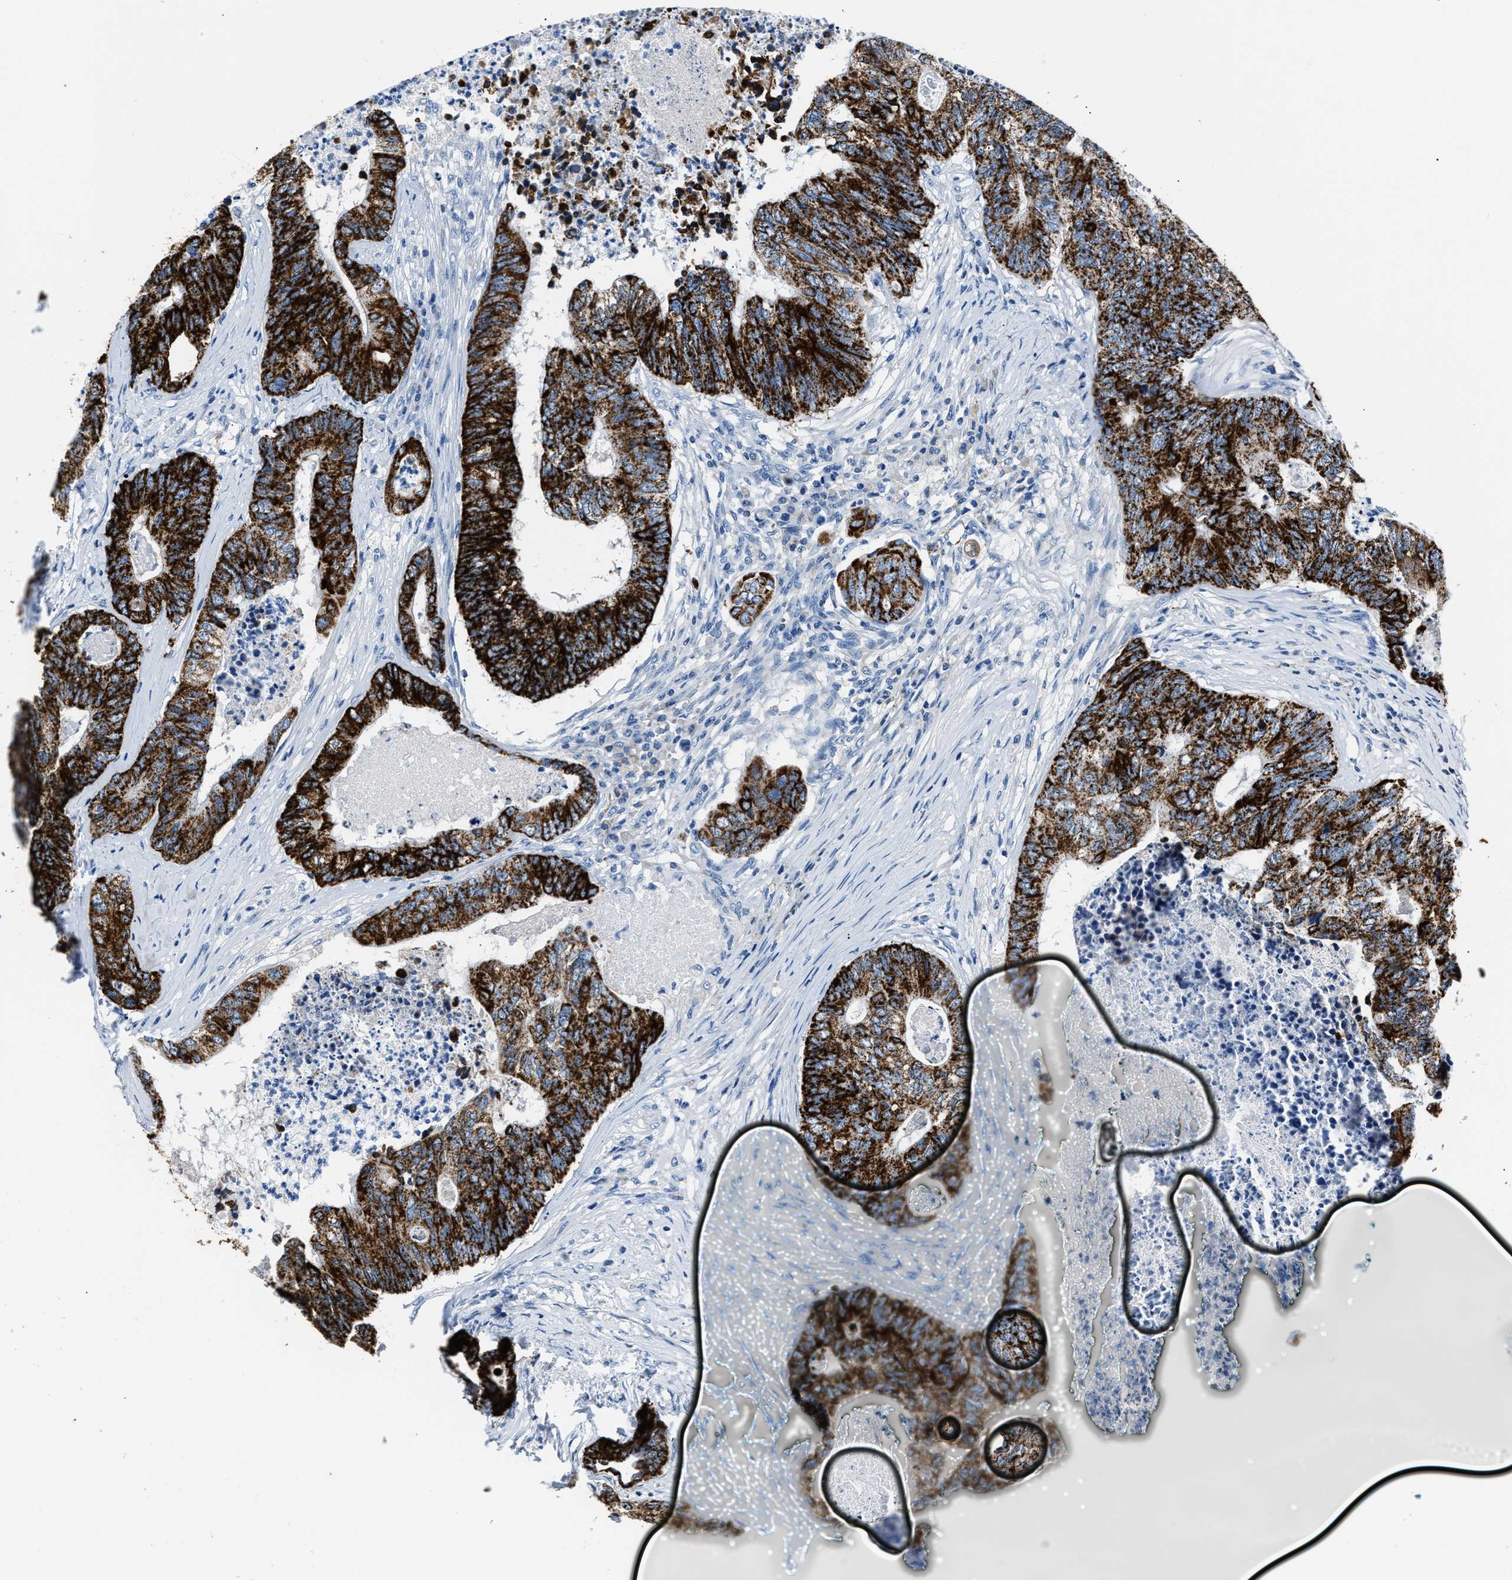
{"staining": {"intensity": "strong", "quantity": ">75%", "location": "cytoplasmic/membranous"}, "tissue": "colorectal cancer", "cell_type": "Tumor cells", "image_type": "cancer", "snomed": [{"axis": "morphology", "description": "Adenocarcinoma, NOS"}, {"axis": "topography", "description": "Colon"}], "caption": "Tumor cells demonstrate strong cytoplasmic/membranous expression in approximately >75% of cells in colorectal cancer (adenocarcinoma).", "gene": "AMACR", "patient": {"sex": "female", "age": 67}}